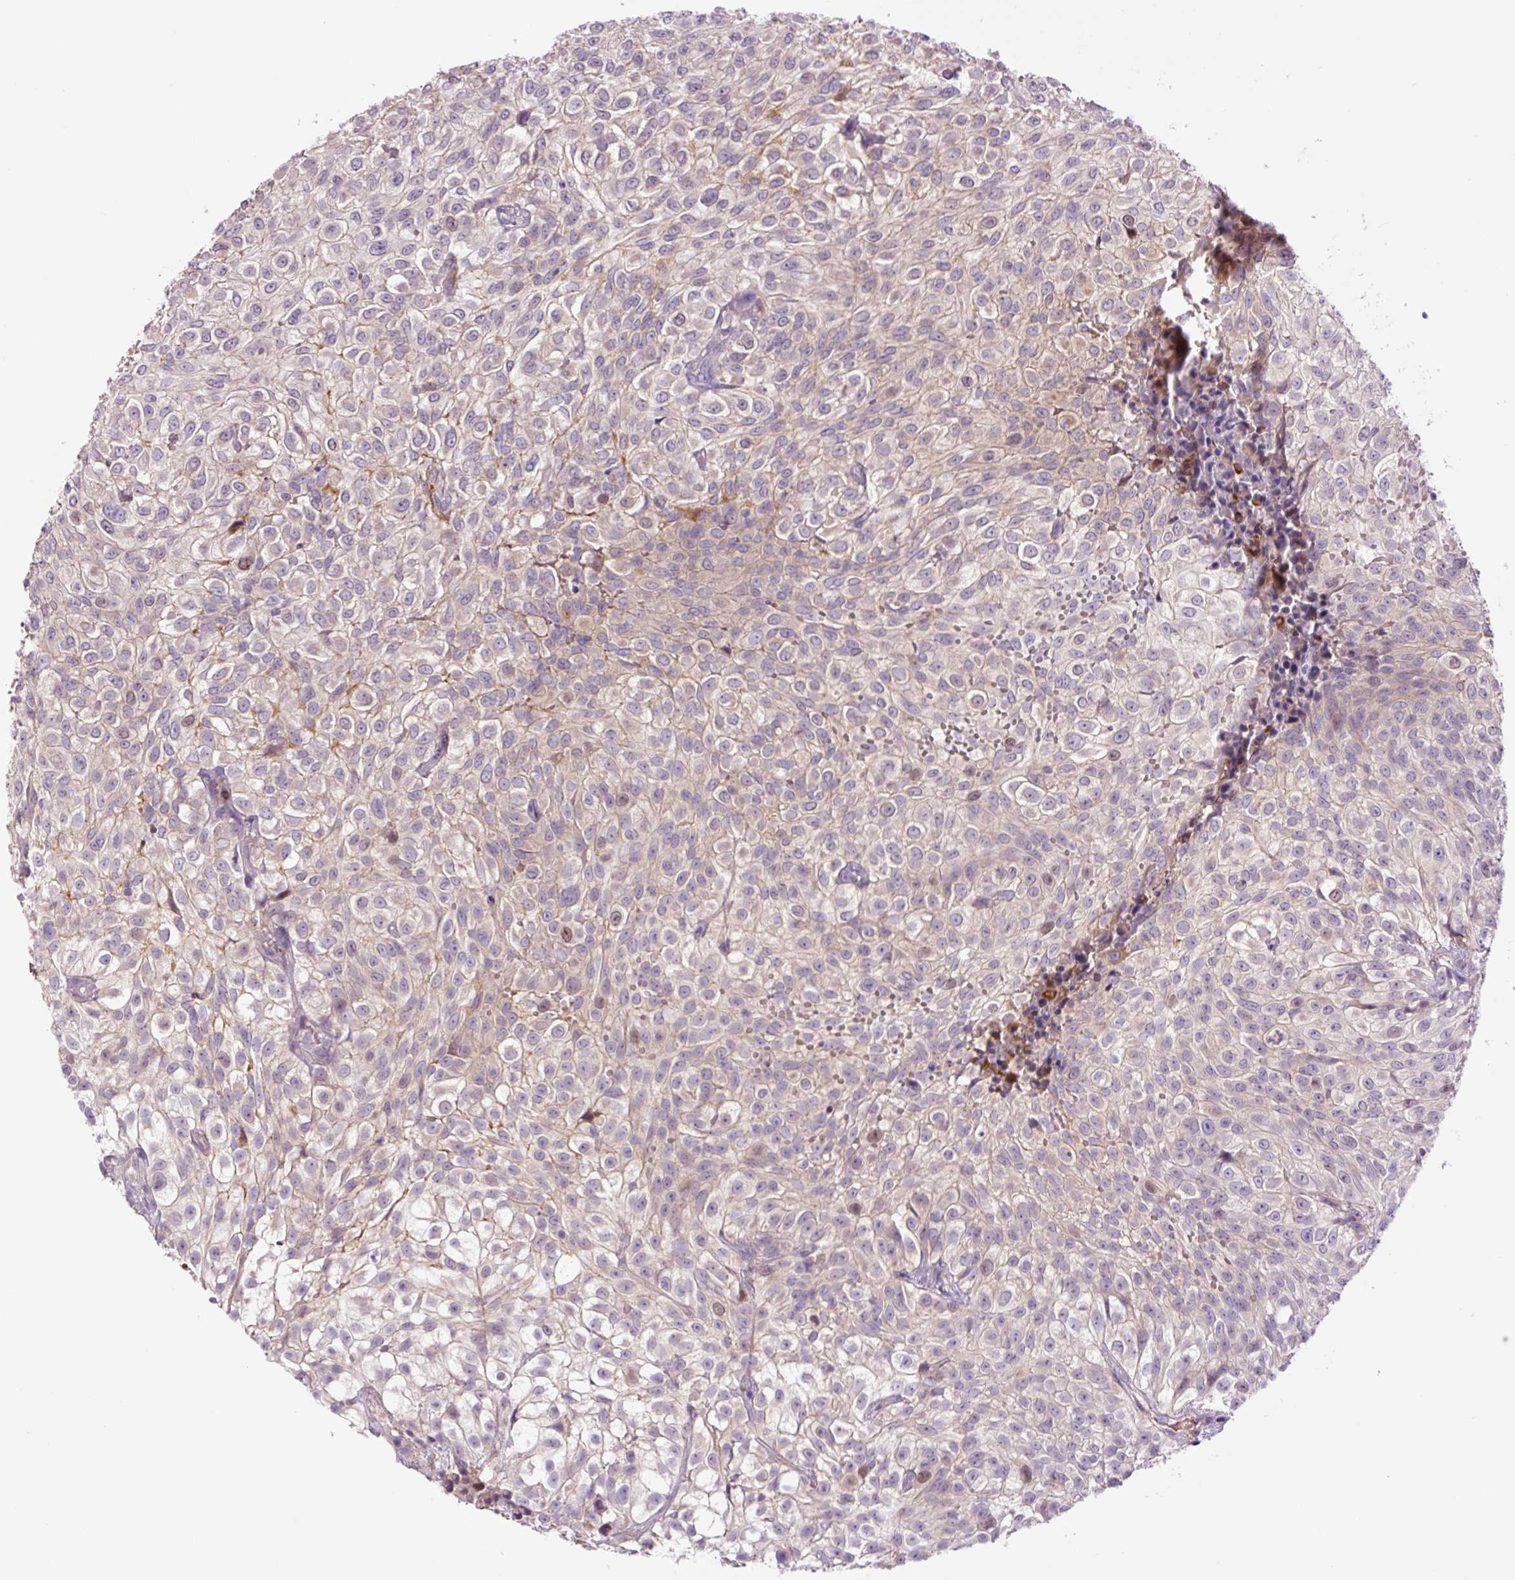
{"staining": {"intensity": "weak", "quantity": "25%-75%", "location": "cytoplasmic/membranous,nuclear"}, "tissue": "urothelial cancer", "cell_type": "Tumor cells", "image_type": "cancer", "snomed": [{"axis": "morphology", "description": "Urothelial carcinoma, High grade"}, {"axis": "topography", "description": "Urinary bladder"}], "caption": "Urothelial carcinoma (high-grade) was stained to show a protein in brown. There is low levels of weak cytoplasmic/membranous and nuclear staining in approximately 25%-75% of tumor cells. (Brightfield microscopy of DAB IHC at high magnification).", "gene": "DPPA4", "patient": {"sex": "male", "age": 56}}